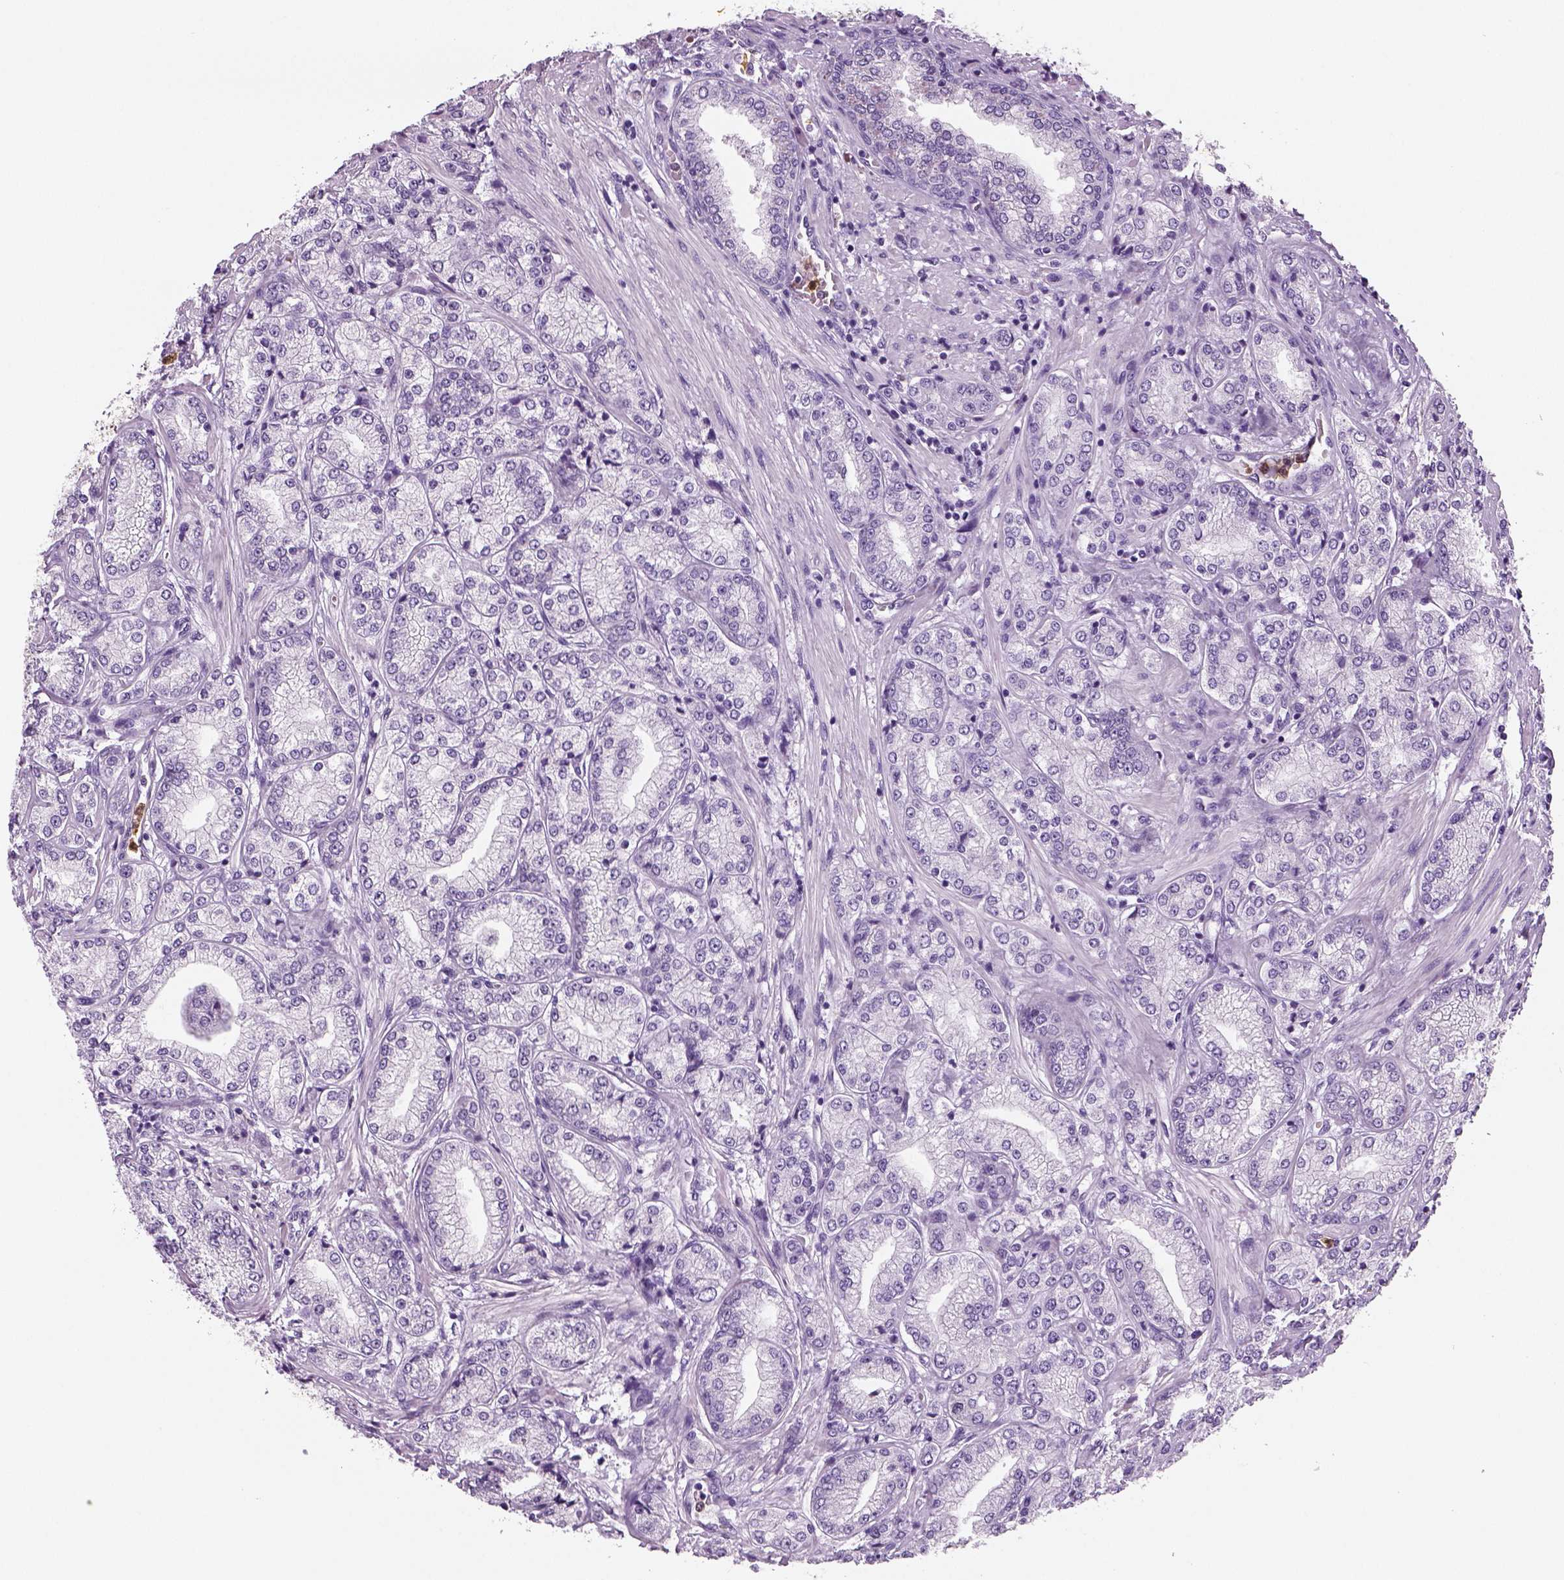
{"staining": {"intensity": "negative", "quantity": "none", "location": "none"}, "tissue": "prostate cancer", "cell_type": "Tumor cells", "image_type": "cancer", "snomed": [{"axis": "morphology", "description": "Adenocarcinoma, NOS"}, {"axis": "topography", "description": "Prostate"}], "caption": "A high-resolution micrograph shows immunohistochemistry (IHC) staining of prostate cancer, which demonstrates no significant expression in tumor cells.", "gene": "NECAB2", "patient": {"sex": "male", "age": 63}}